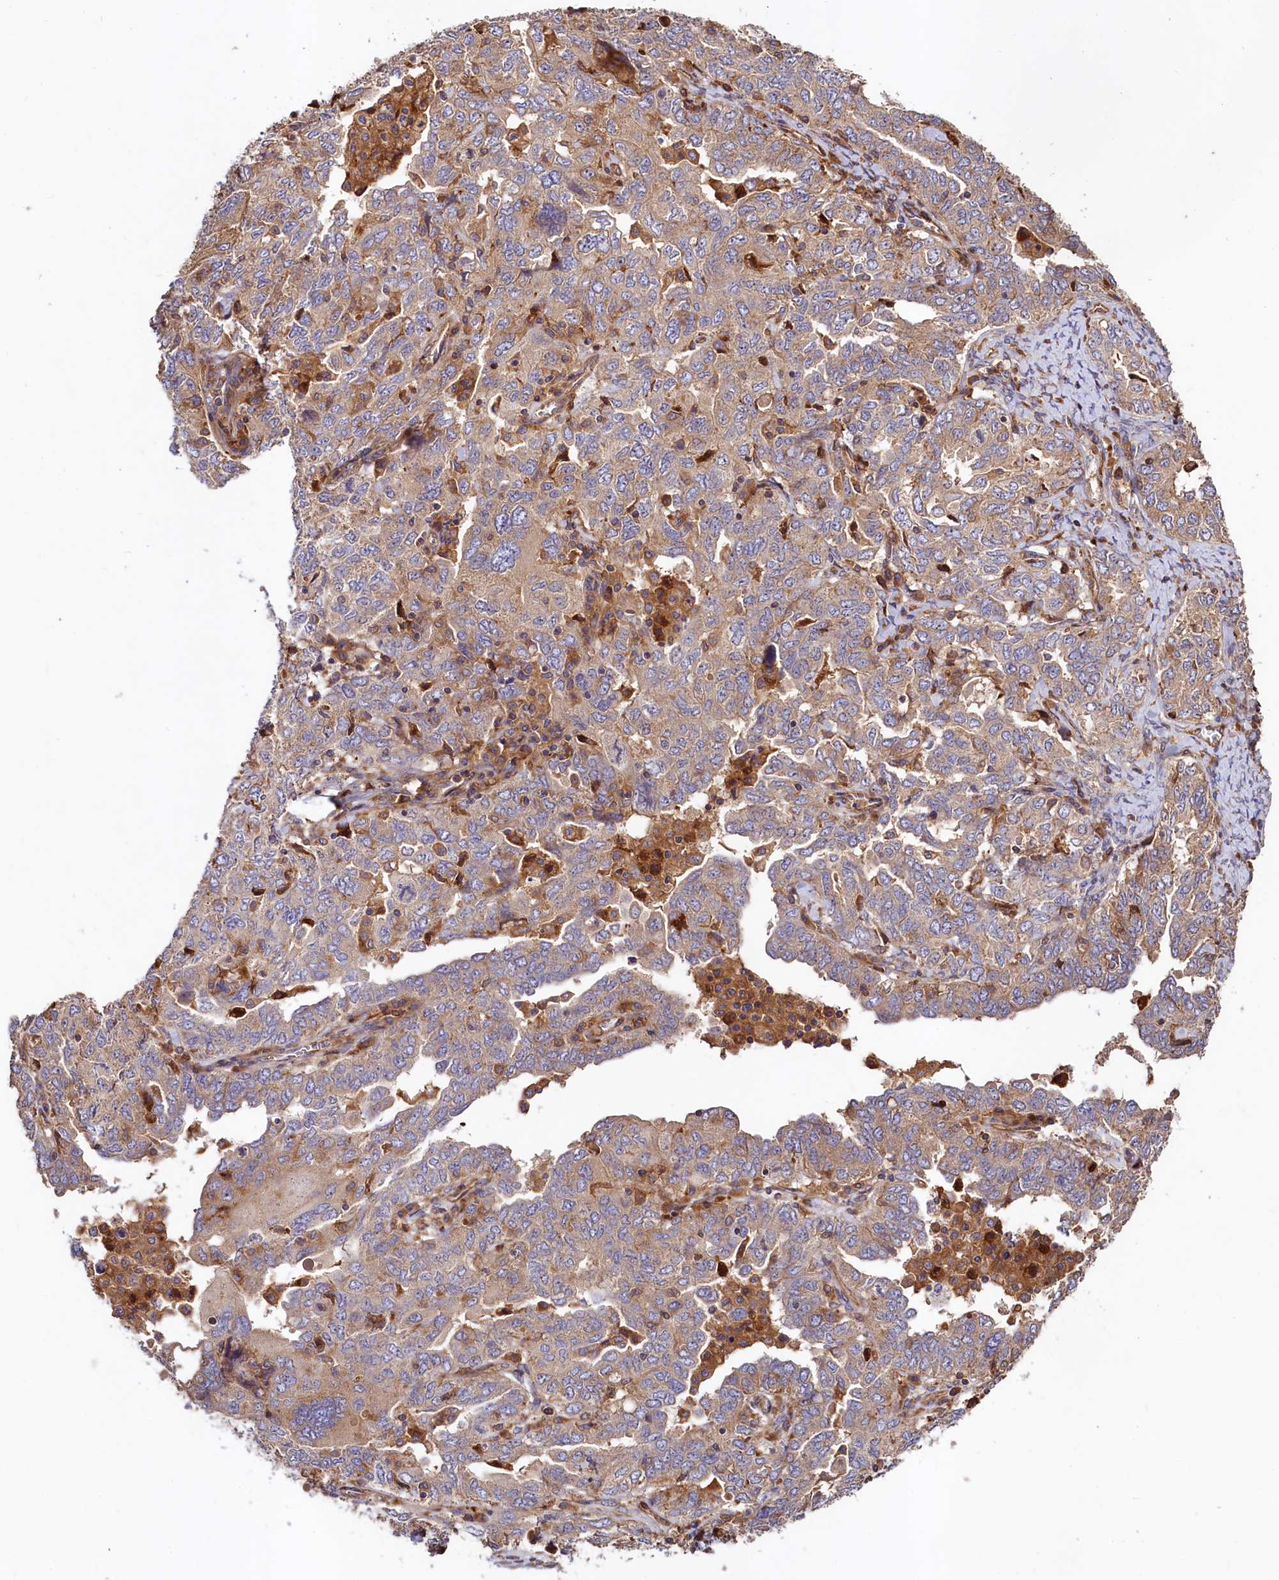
{"staining": {"intensity": "moderate", "quantity": "25%-75%", "location": "cytoplasmic/membranous"}, "tissue": "ovarian cancer", "cell_type": "Tumor cells", "image_type": "cancer", "snomed": [{"axis": "morphology", "description": "Carcinoma, endometroid"}, {"axis": "topography", "description": "Ovary"}], "caption": "Immunohistochemical staining of human endometroid carcinoma (ovarian) reveals moderate cytoplasmic/membranous protein expression in about 25%-75% of tumor cells.", "gene": "KLHDC4", "patient": {"sex": "female", "age": 62}}